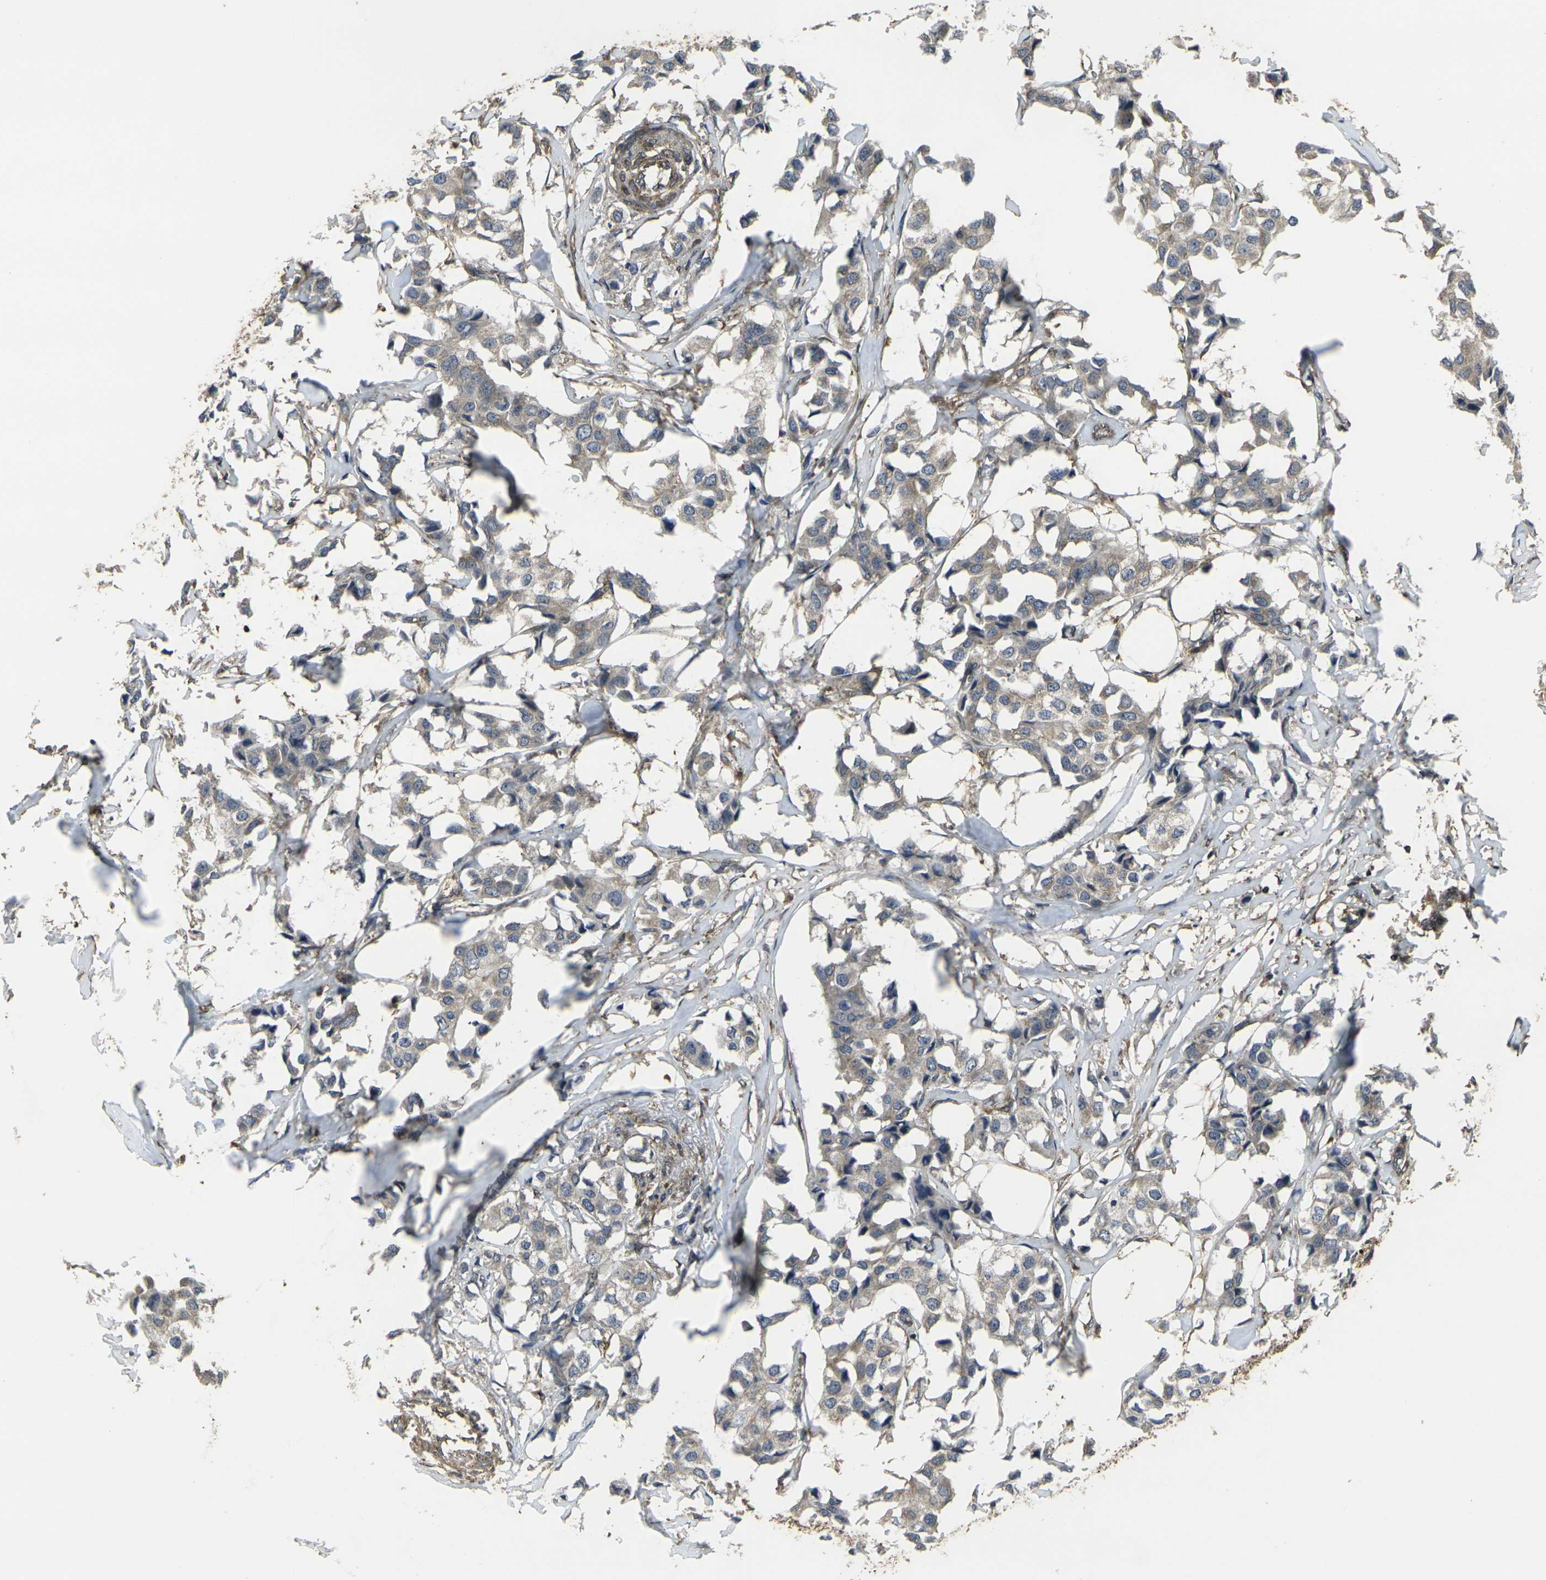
{"staining": {"intensity": "weak", "quantity": ">75%", "location": "cytoplasmic/membranous"}, "tissue": "breast cancer", "cell_type": "Tumor cells", "image_type": "cancer", "snomed": [{"axis": "morphology", "description": "Duct carcinoma"}, {"axis": "topography", "description": "Breast"}], "caption": "The histopathology image exhibits immunohistochemical staining of breast cancer (intraductal carcinoma). There is weak cytoplasmic/membranous expression is identified in approximately >75% of tumor cells.", "gene": "PRKACB", "patient": {"sex": "female", "age": 80}}